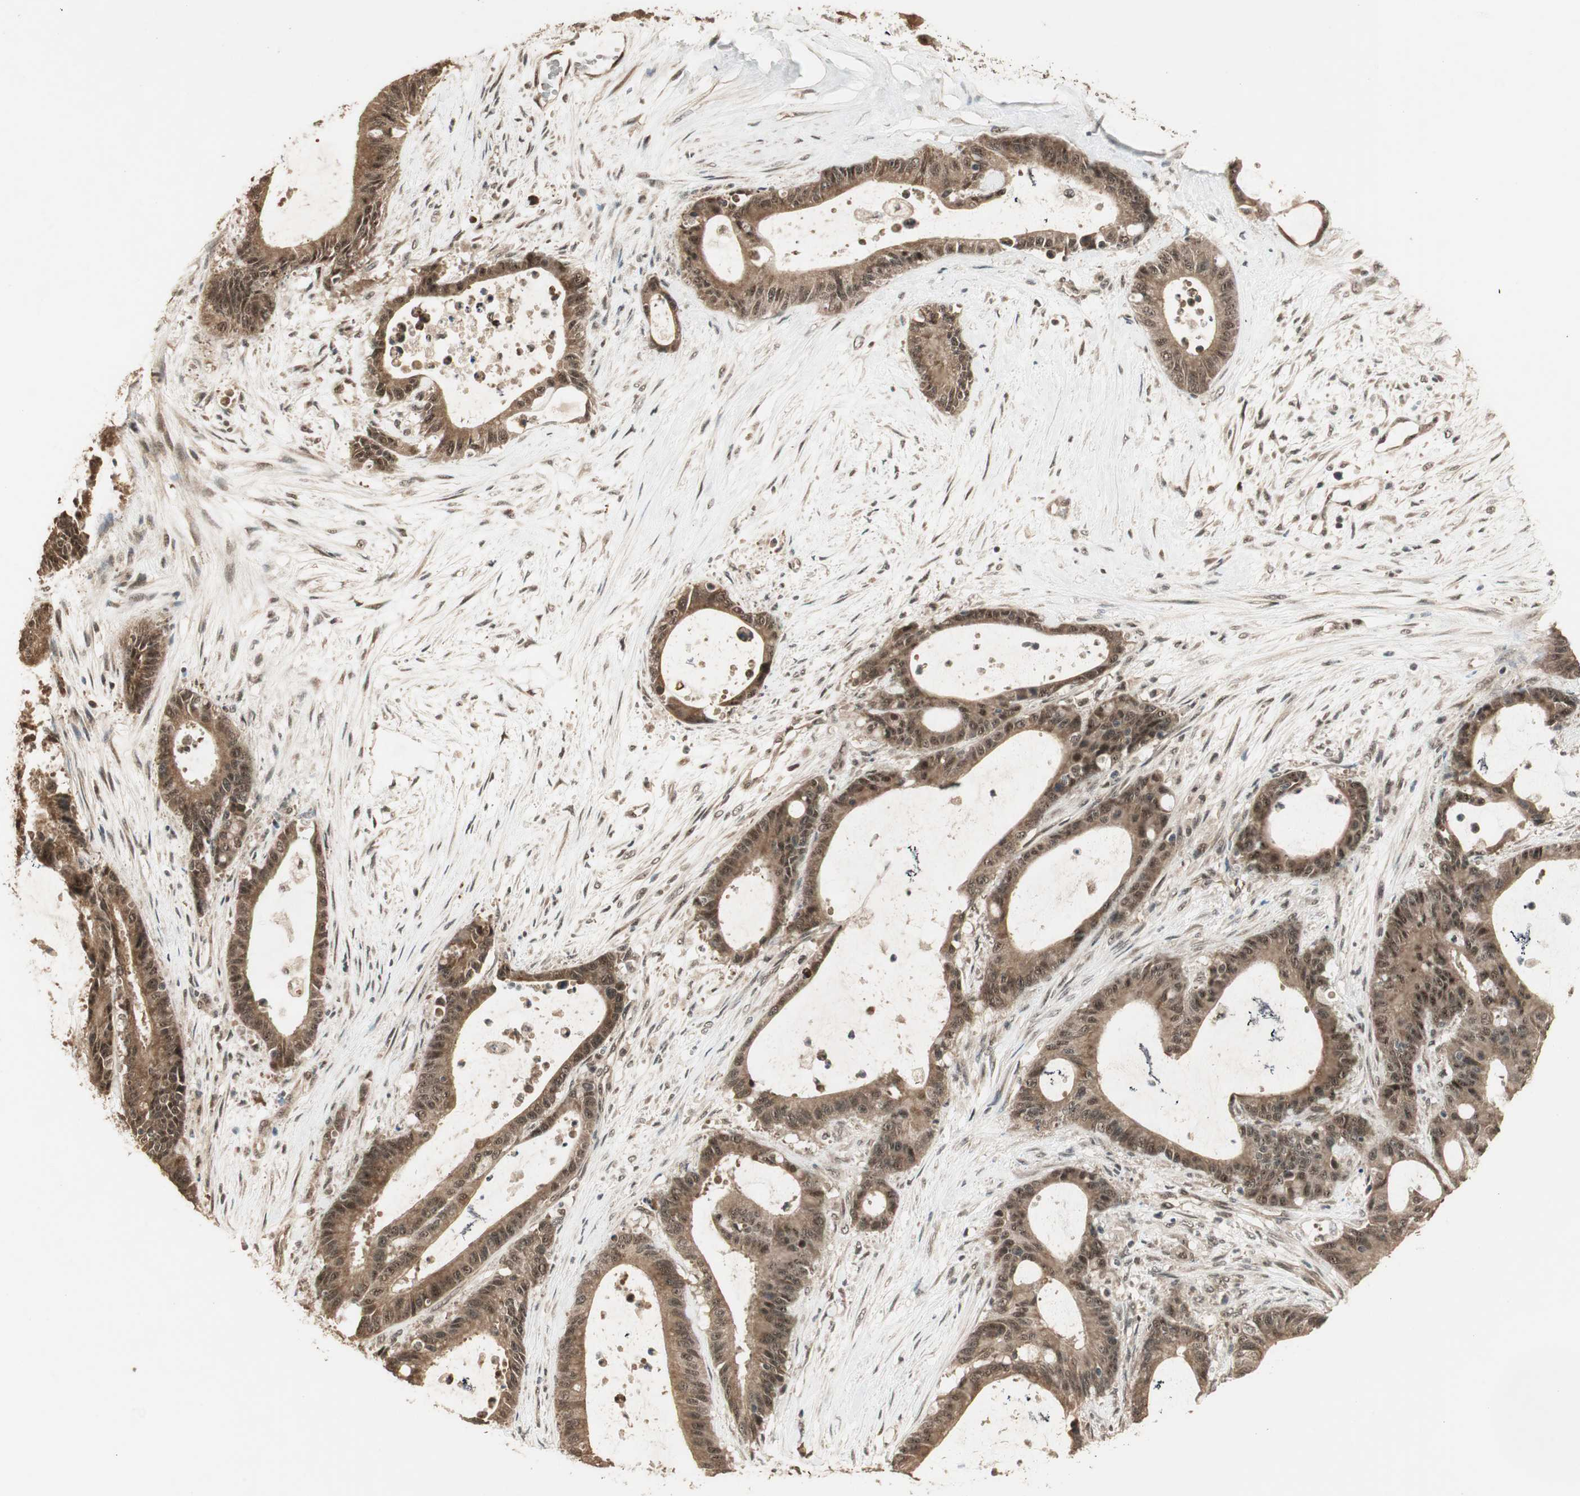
{"staining": {"intensity": "strong", "quantity": ">75%", "location": "cytoplasmic/membranous,nuclear"}, "tissue": "liver cancer", "cell_type": "Tumor cells", "image_type": "cancer", "snomed": [{"axis": "morphology", "description": "Cholangiocarcinoma"}, {"axis": "topography", "description": "Liver"}], "caption": "Human cholangiocarcinoma (liver) stained for a protein (brown) reveals strong cytoplasmic/membranous and nuclear positive expression in approximately >75% of tumor cells.", "gene": "ZSCAN31", "patient": {"sex": "female", "age": 73}}